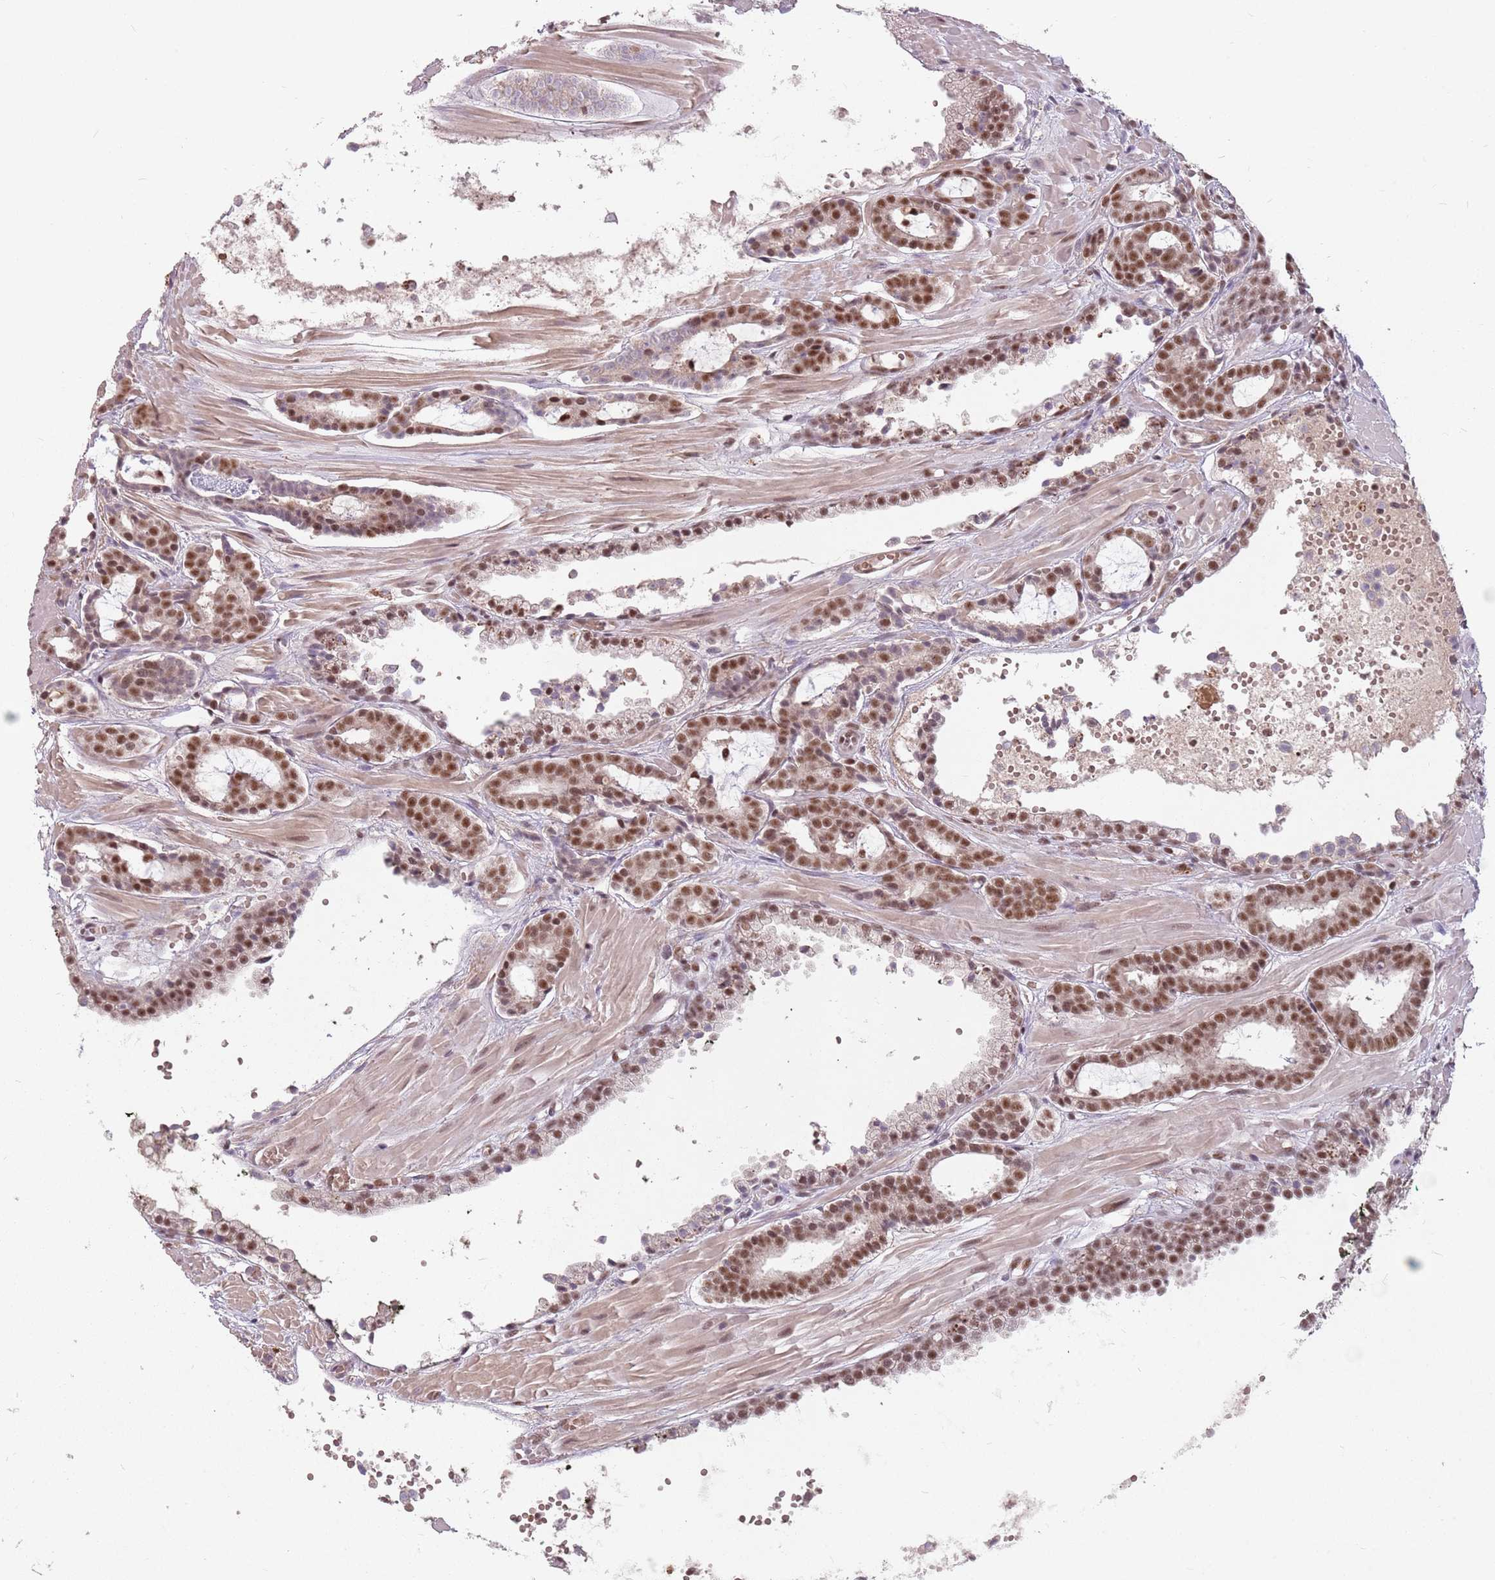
{"staining": {"intensity": "moderate", "quantity": ">75%", "location": "nuclear"}, "tissue": "prostate cancer", "cell_type": "Tumor cells", "image_type": "cancer", "snomed": [{"axis": "morphology", "description": "Adenocarcinoma, High grade"}, {"axis": "topography", "description": "Prostate"}], "caption": "Tumor cells exhibit medium levels of moderate nuclear positivity in approximately >75% of cells in human prostate cancer (high-grade adenocarcinoma). The staining is performed using DAB (3,3'-diaminobenzidine) brown chromogen to label protein expression. The nuclei are counter-stained blue using hematoxylin.", "gene": "NCBP1", "patient": {"sex": "male", "age": 71}}